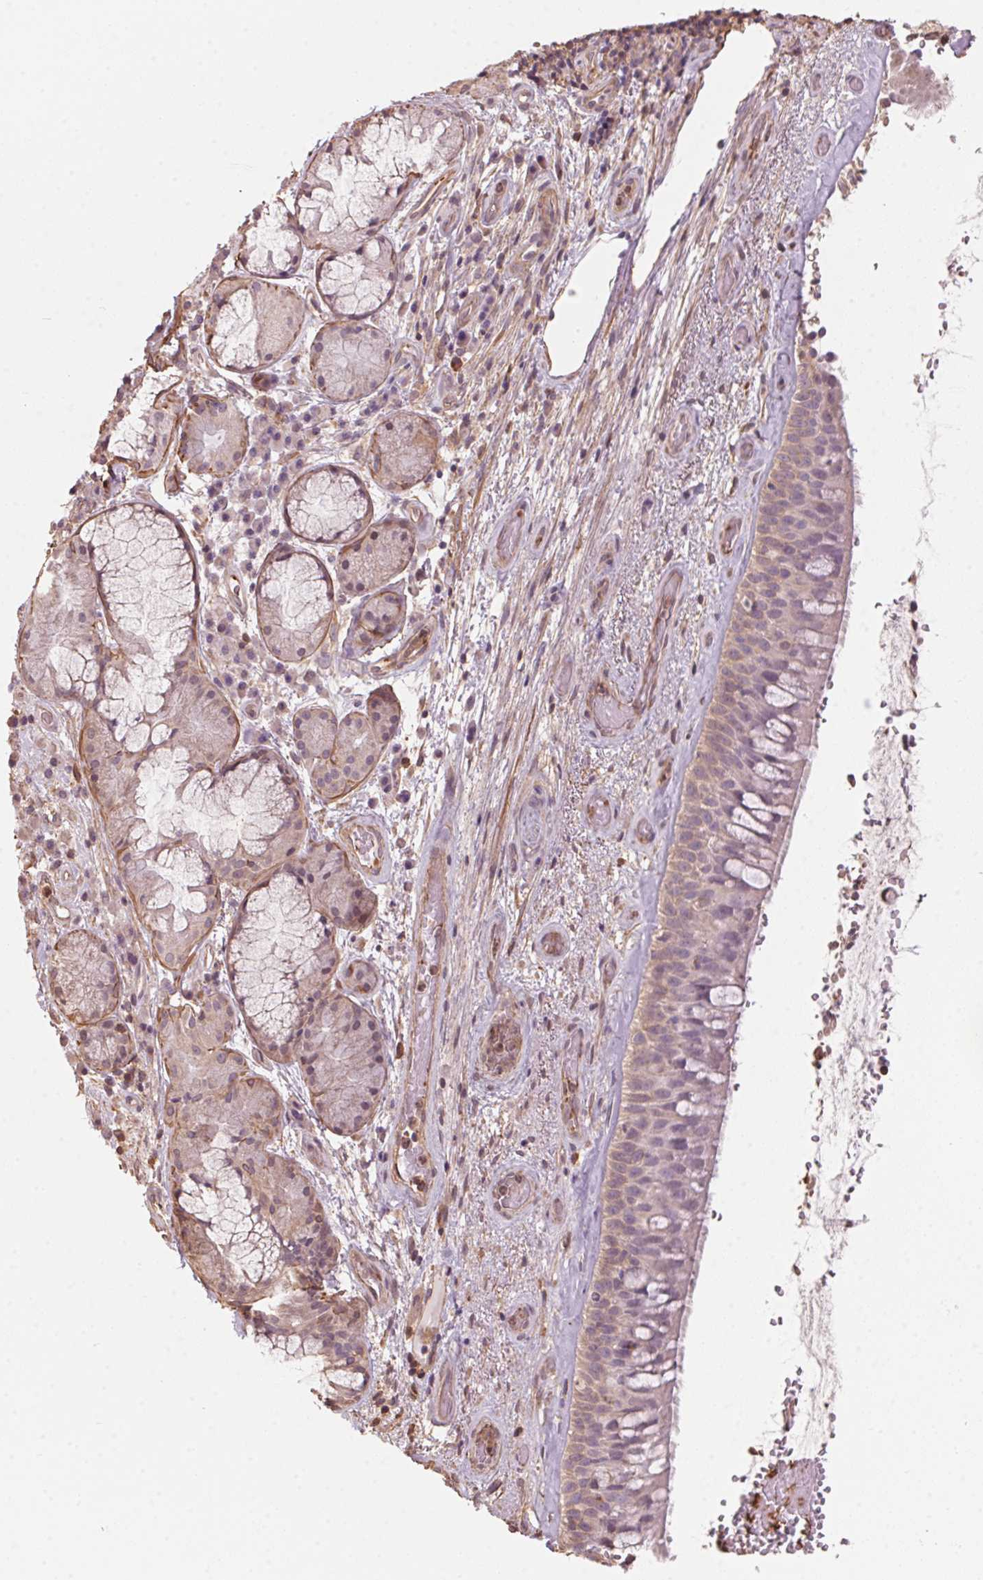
{"staining": {"intensity": "weak", "quantity": "<25%", "location": "cytoplasmic/membranous"}, "tissue": "bronchus", "cell_type": "Respiratory epithelial cells", "image_type": "normal", "snomed": [{"axis": "morphology", "description": "Normal tissue, NOS"}, {"axis": "topography", "description": "Bronchus"}], "caption": "Respiratory epithelial cells show no significant protein positivity in unremarkable bronchus.", "gene": "QDPR", "patient": {"sex": "male", "age": 48}}